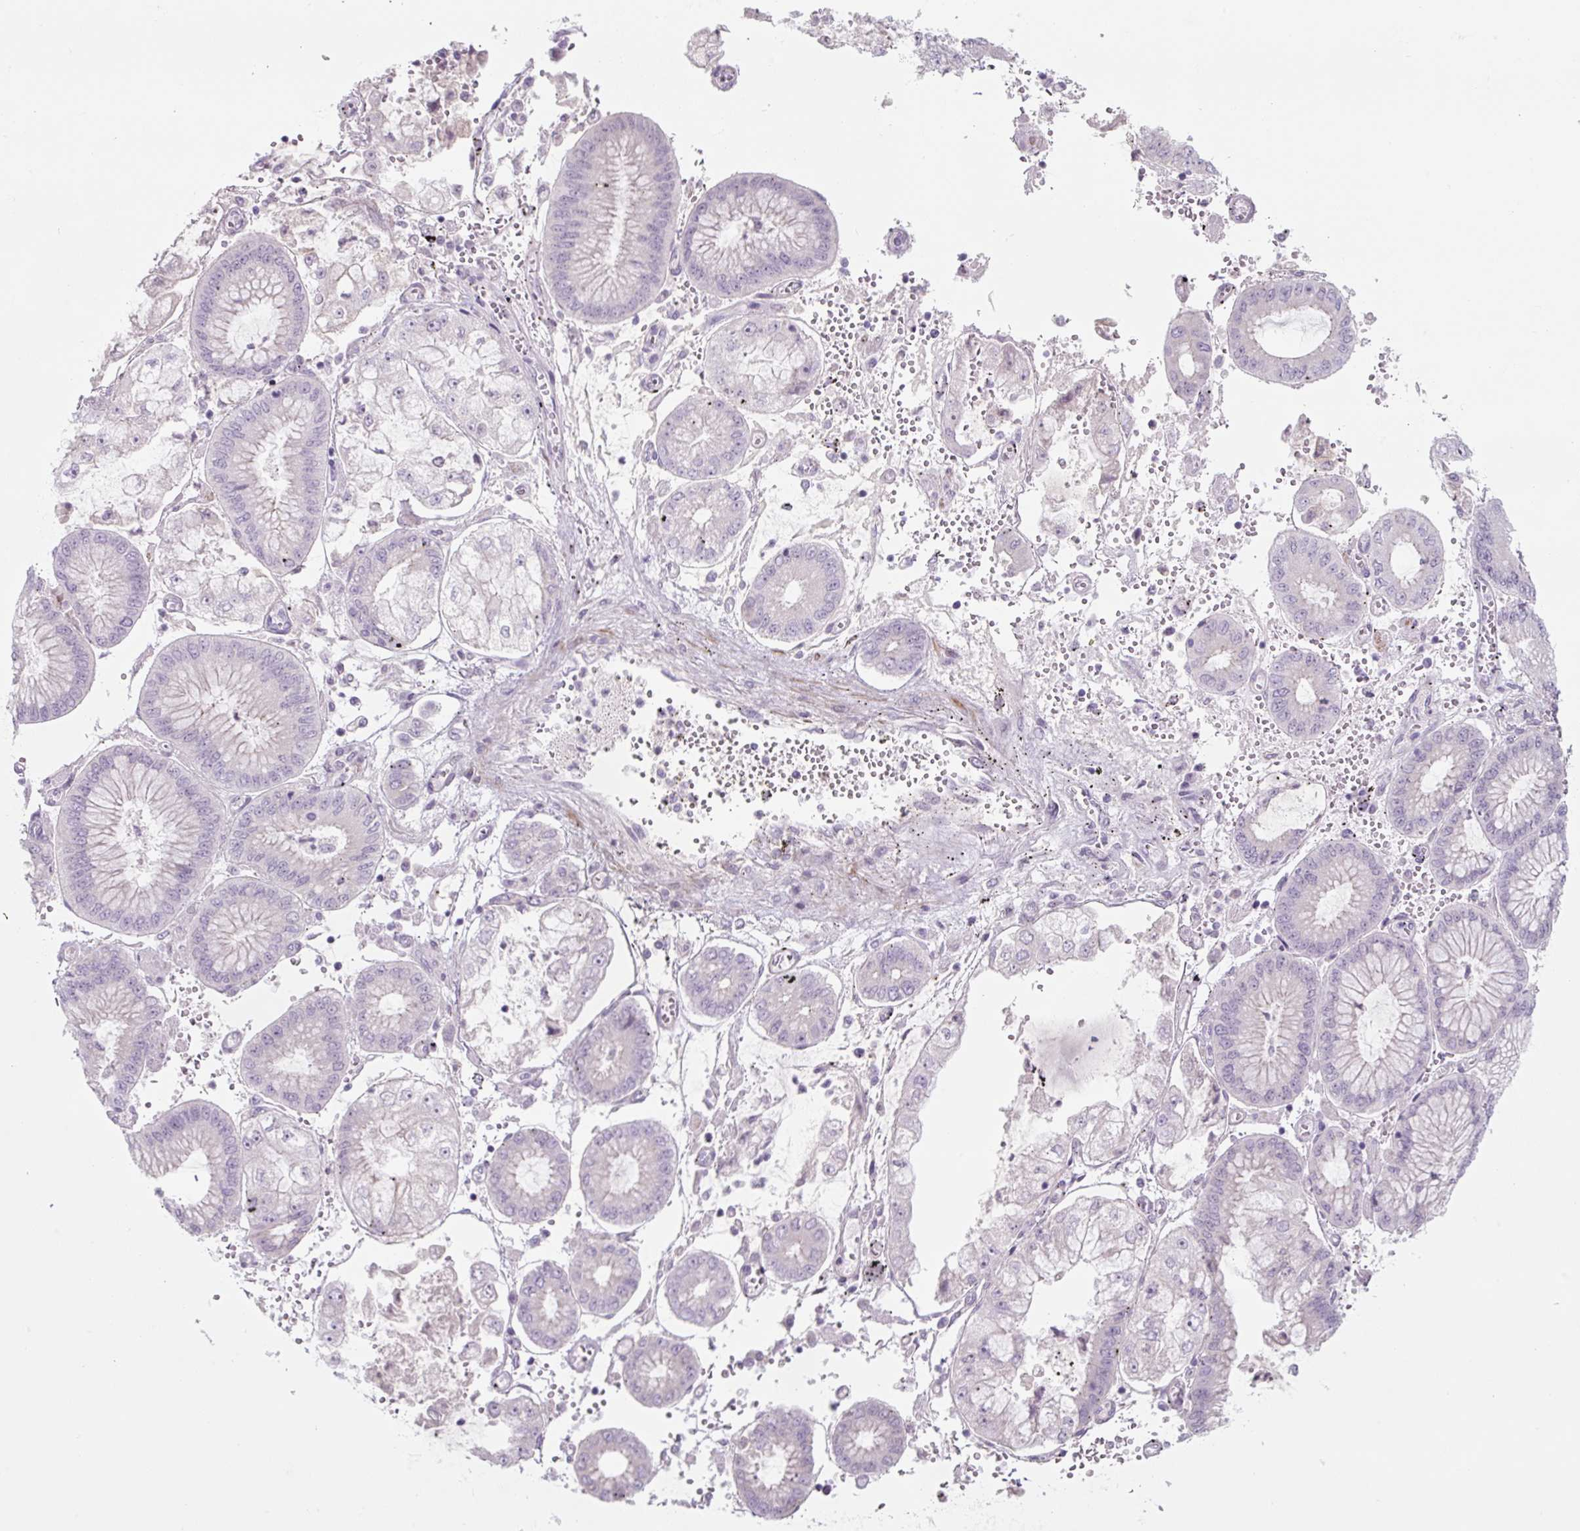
{"staining": {"intensity": "negative", "quantity": "none", "location": "none"}, "tissue": "stomach cancer", "cell_type": "Tumor cells", "image_type": "cancer", "snomed": [{"axis": "morphology", "description": "Adenocarcinoma, NOS"}, {"axis": "topography", "description": "Stomach"}], "caption": "Histopathology image shows no significant protein expression in tumor cells of stomach cancer. (Immunohistochemistry, brightfield microscopy, high magnification).", "gene": "PRM1", "patient": {"sex": "male", "age": 76}}